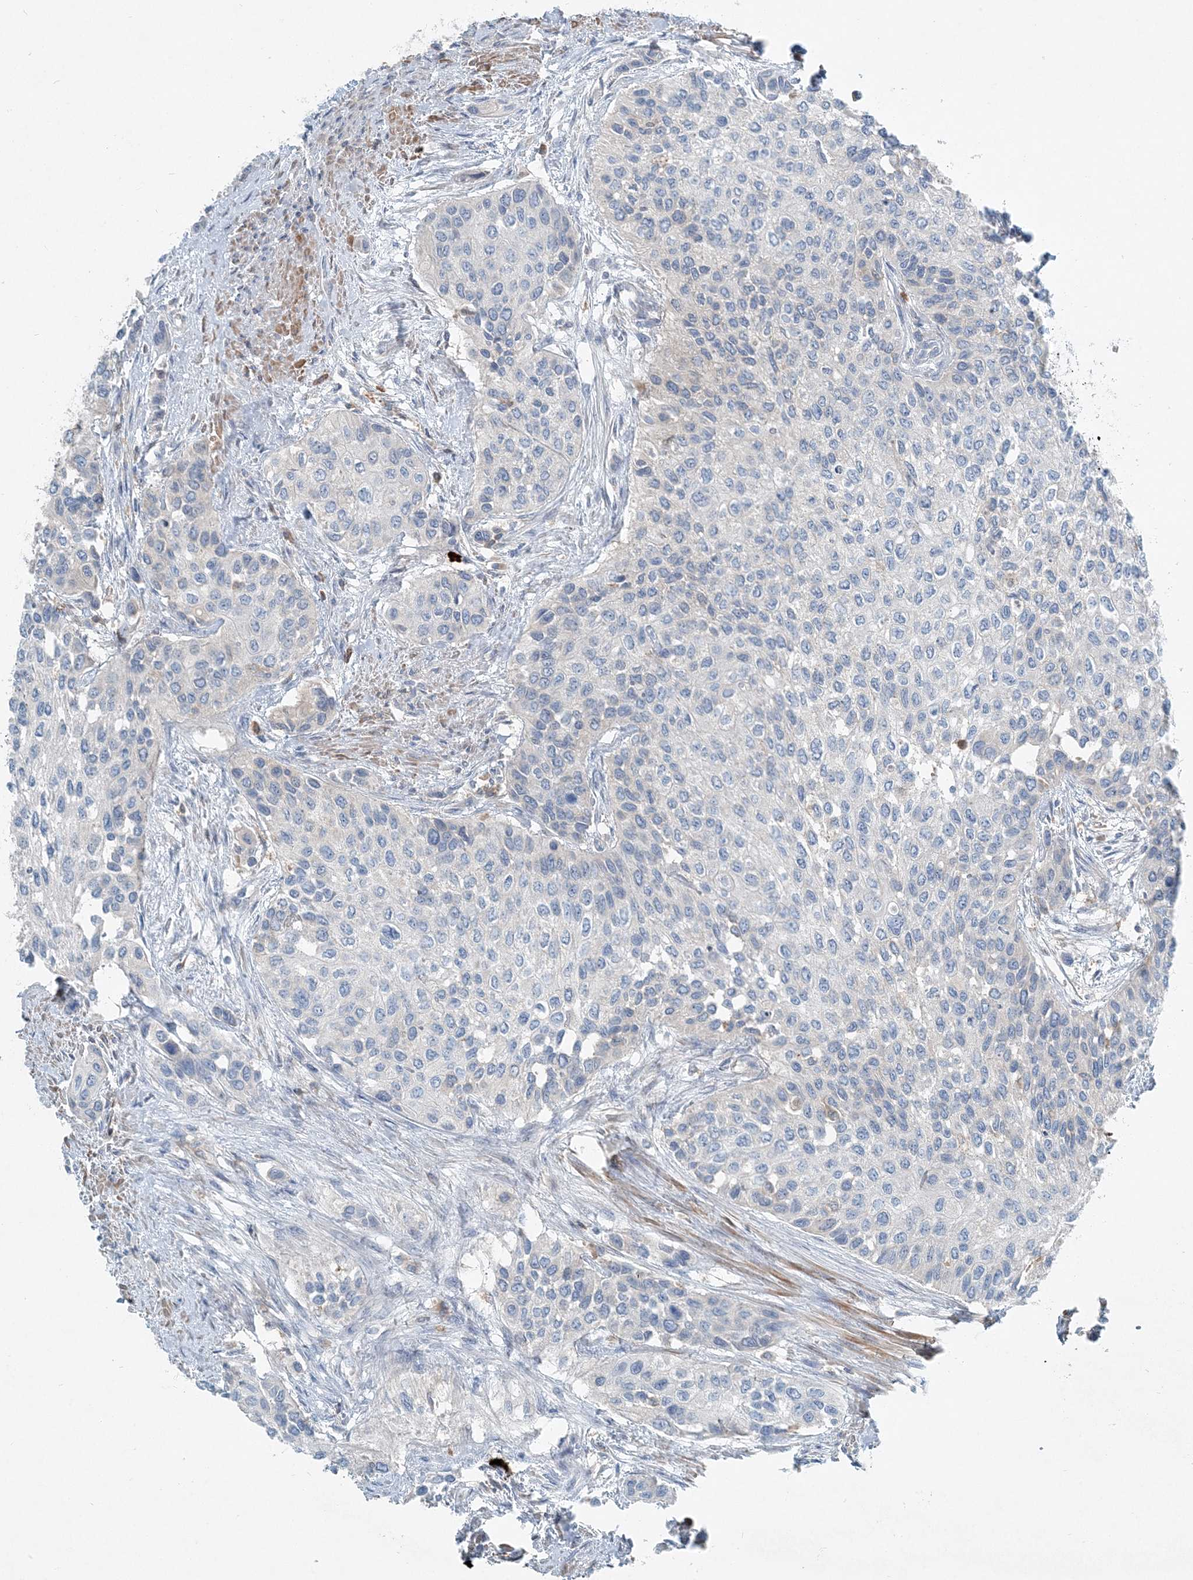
{"staining": {"intensity": "negative", "quantity": "none", "location": "none"}, "tissue": "urothelial cancer", "cell_type": "Tumor cells", "image_type": "cancer", "snomed": [{"axis": "morphology", "description": "Normal tissue, NOS"}, {"axis": "morphology", "description": "Urothelial carcinoma, High grade"}, {"axis": "topography", "description": "Vascular tissue"}, {"axis": "topography", "description": "Urinary bladder"}], "caption": "Immunohistochemistry histopathology image of neoplastic tissue: human urothelial cancer stained with DAB displays no significant protein staining in tumor cells. (Immunohistochemistry (ihc), brightfield microscopy, high magnification).", "gene": "ARMH1", "patient": {"sex": "female", "age": 56}}